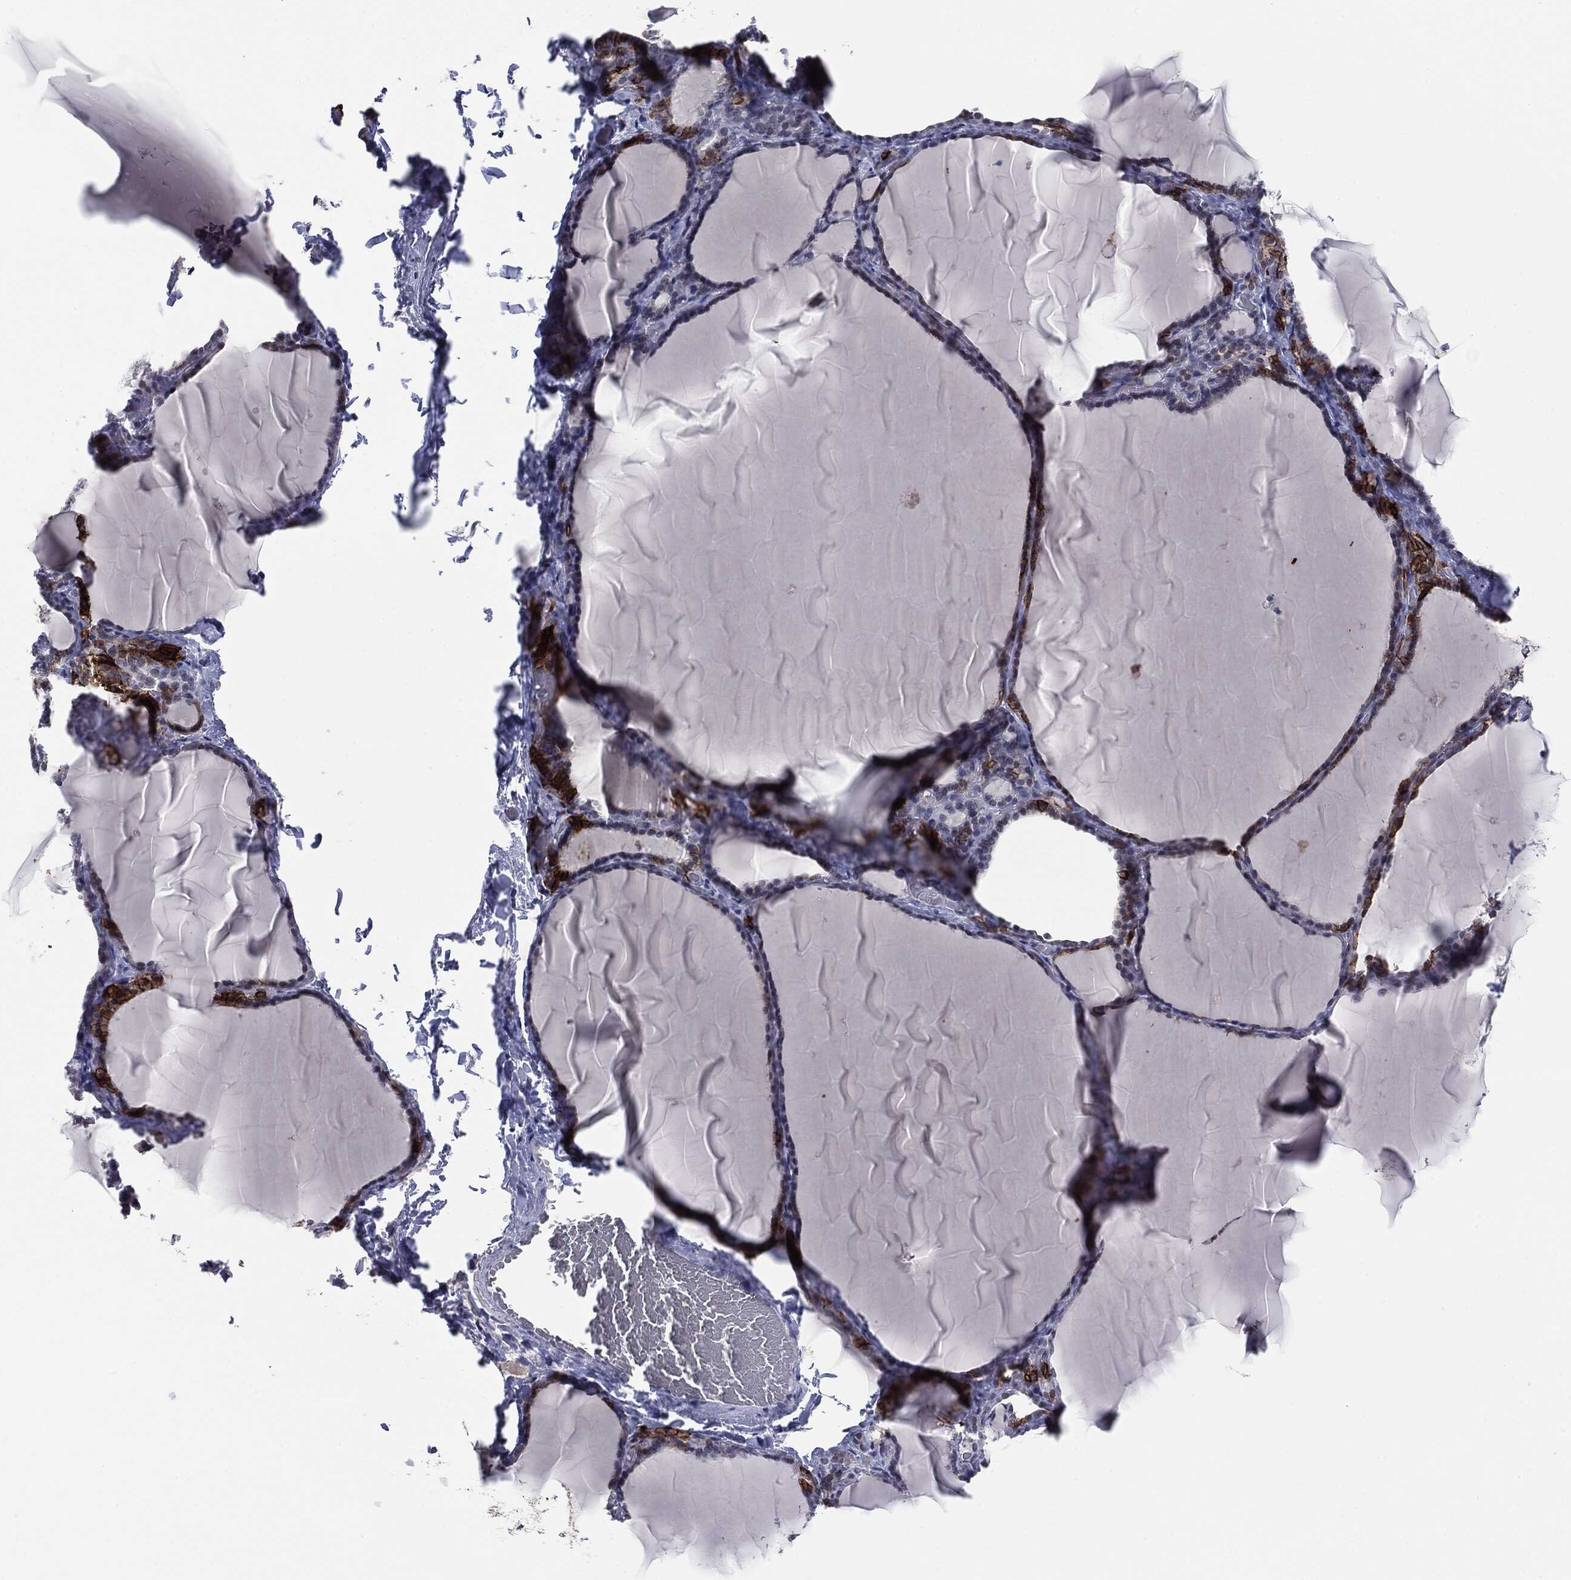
{"staining": {"intensity": "strong", "quantity": "<25%", "location": "cytoplasmic/membranous"}, "tissue": "thyroid gland", "cell_type": "Glandular cells", "image_type": "normal", "snomed": [{"axis": "morphology", "description": "Normal tissue, NOS"}, {"axis": "morphology", "description": "Hyperplasia, NOS"}, {"axis": "topography", "description": "Thyroid gland"}], "caption": "About <25% of glandular cells in unremarkable thyroid gland display strong cytoplasmic/membranous protein positivity as visualized by brown immunohistochemical staining.", "gene": "SLC5A5", "patient": {"sex": "female", "age": 27}}